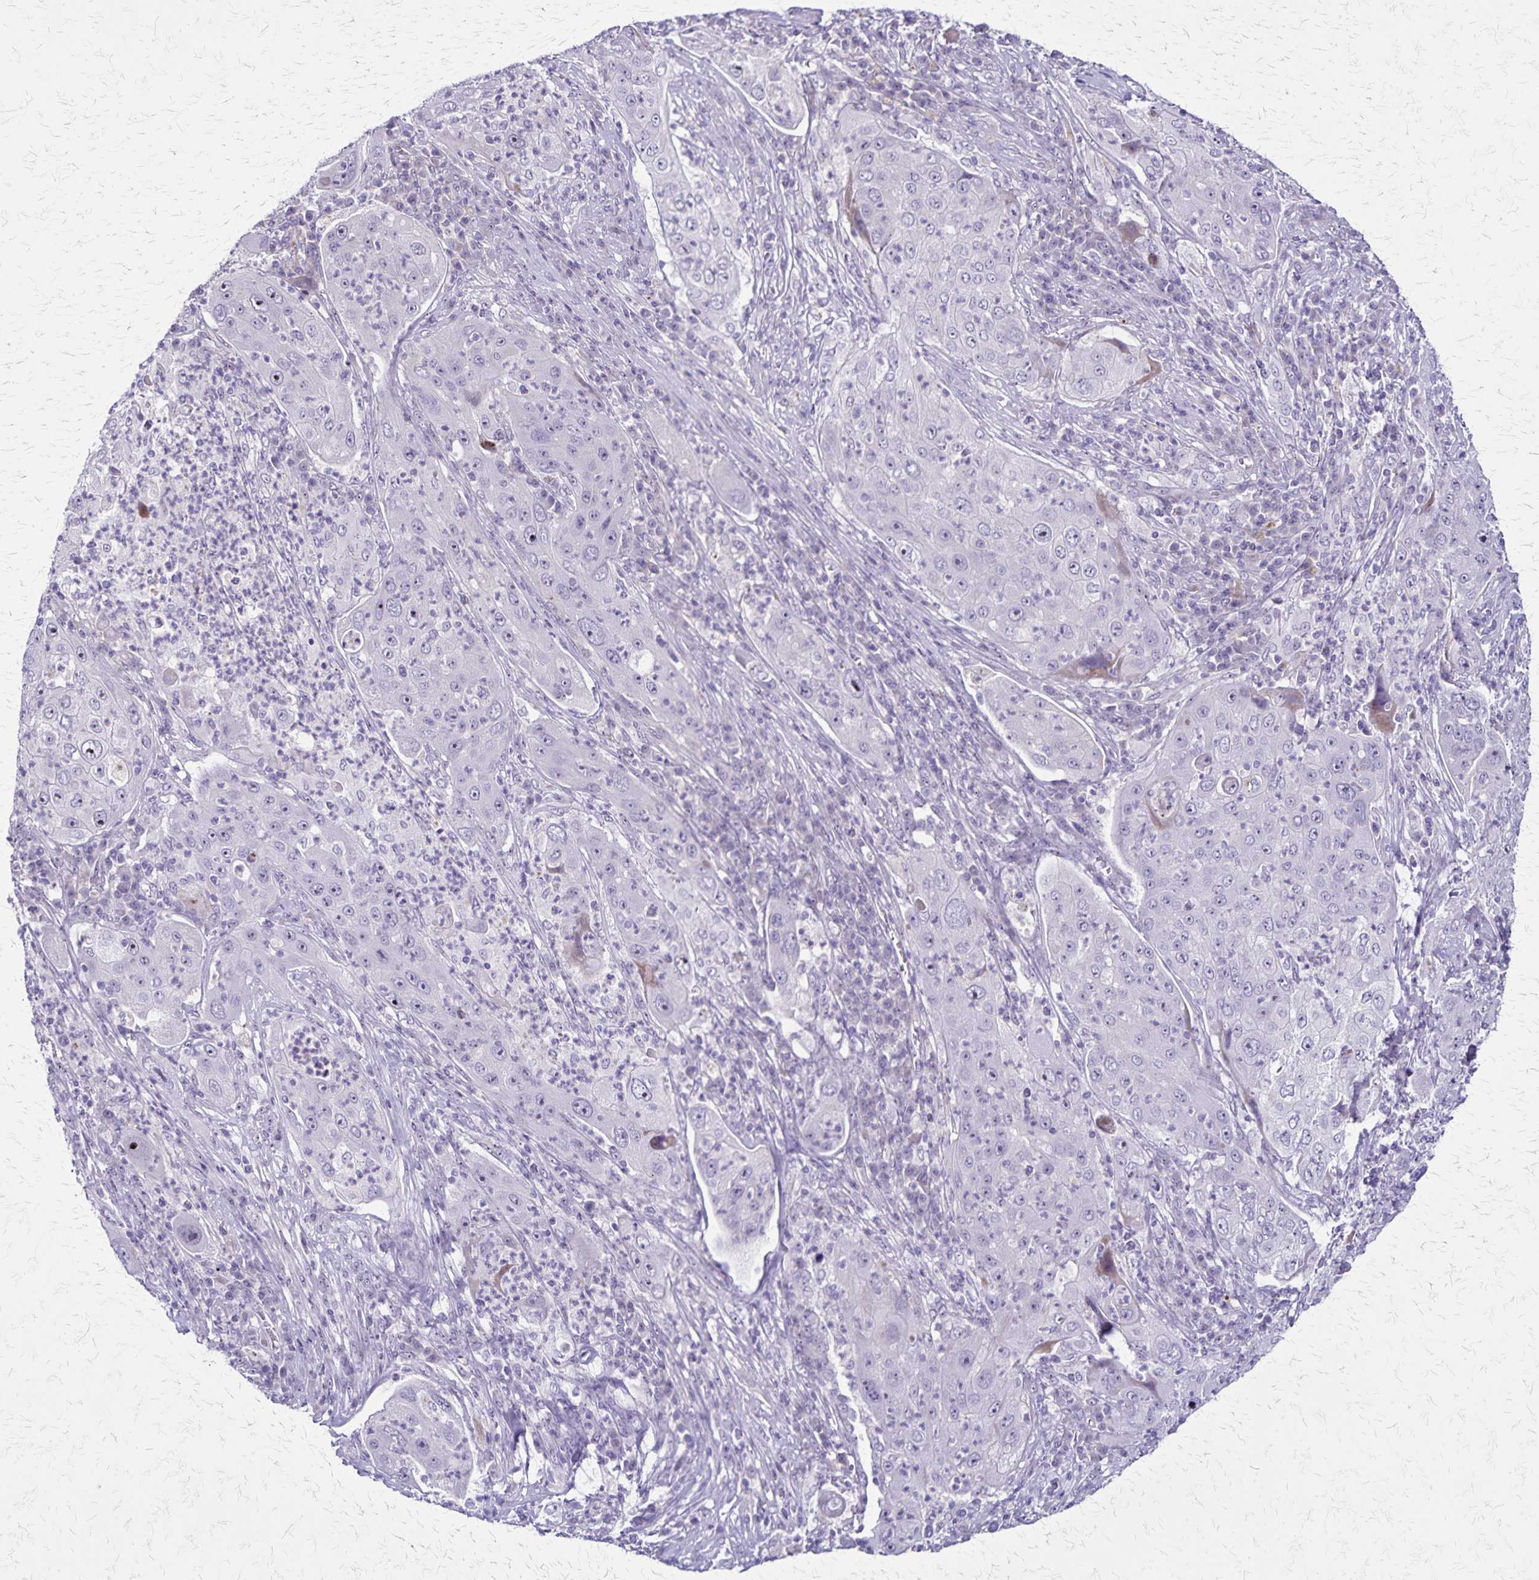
{"staining": {"intensity": "negative", "quantity": "none", "location": "none"}, "tissue": "lung cancer", "cell_type": "Tumor cells", "image_type": "cancer", "snomed": [{"axis": "morphology", "description": "Squamous cell carcinoma, NOS"}, {"axis": "topography", "description": "Lung"}], "caption": "A high-resolution photomicrograph shows immunohistochemistry (IHC) staining of lung squamous cell carcinoma, which demonstrates no significant expression in tumor cells.", "gene": "OR51B5", "patient": {"sex": "female", "age": 59}}